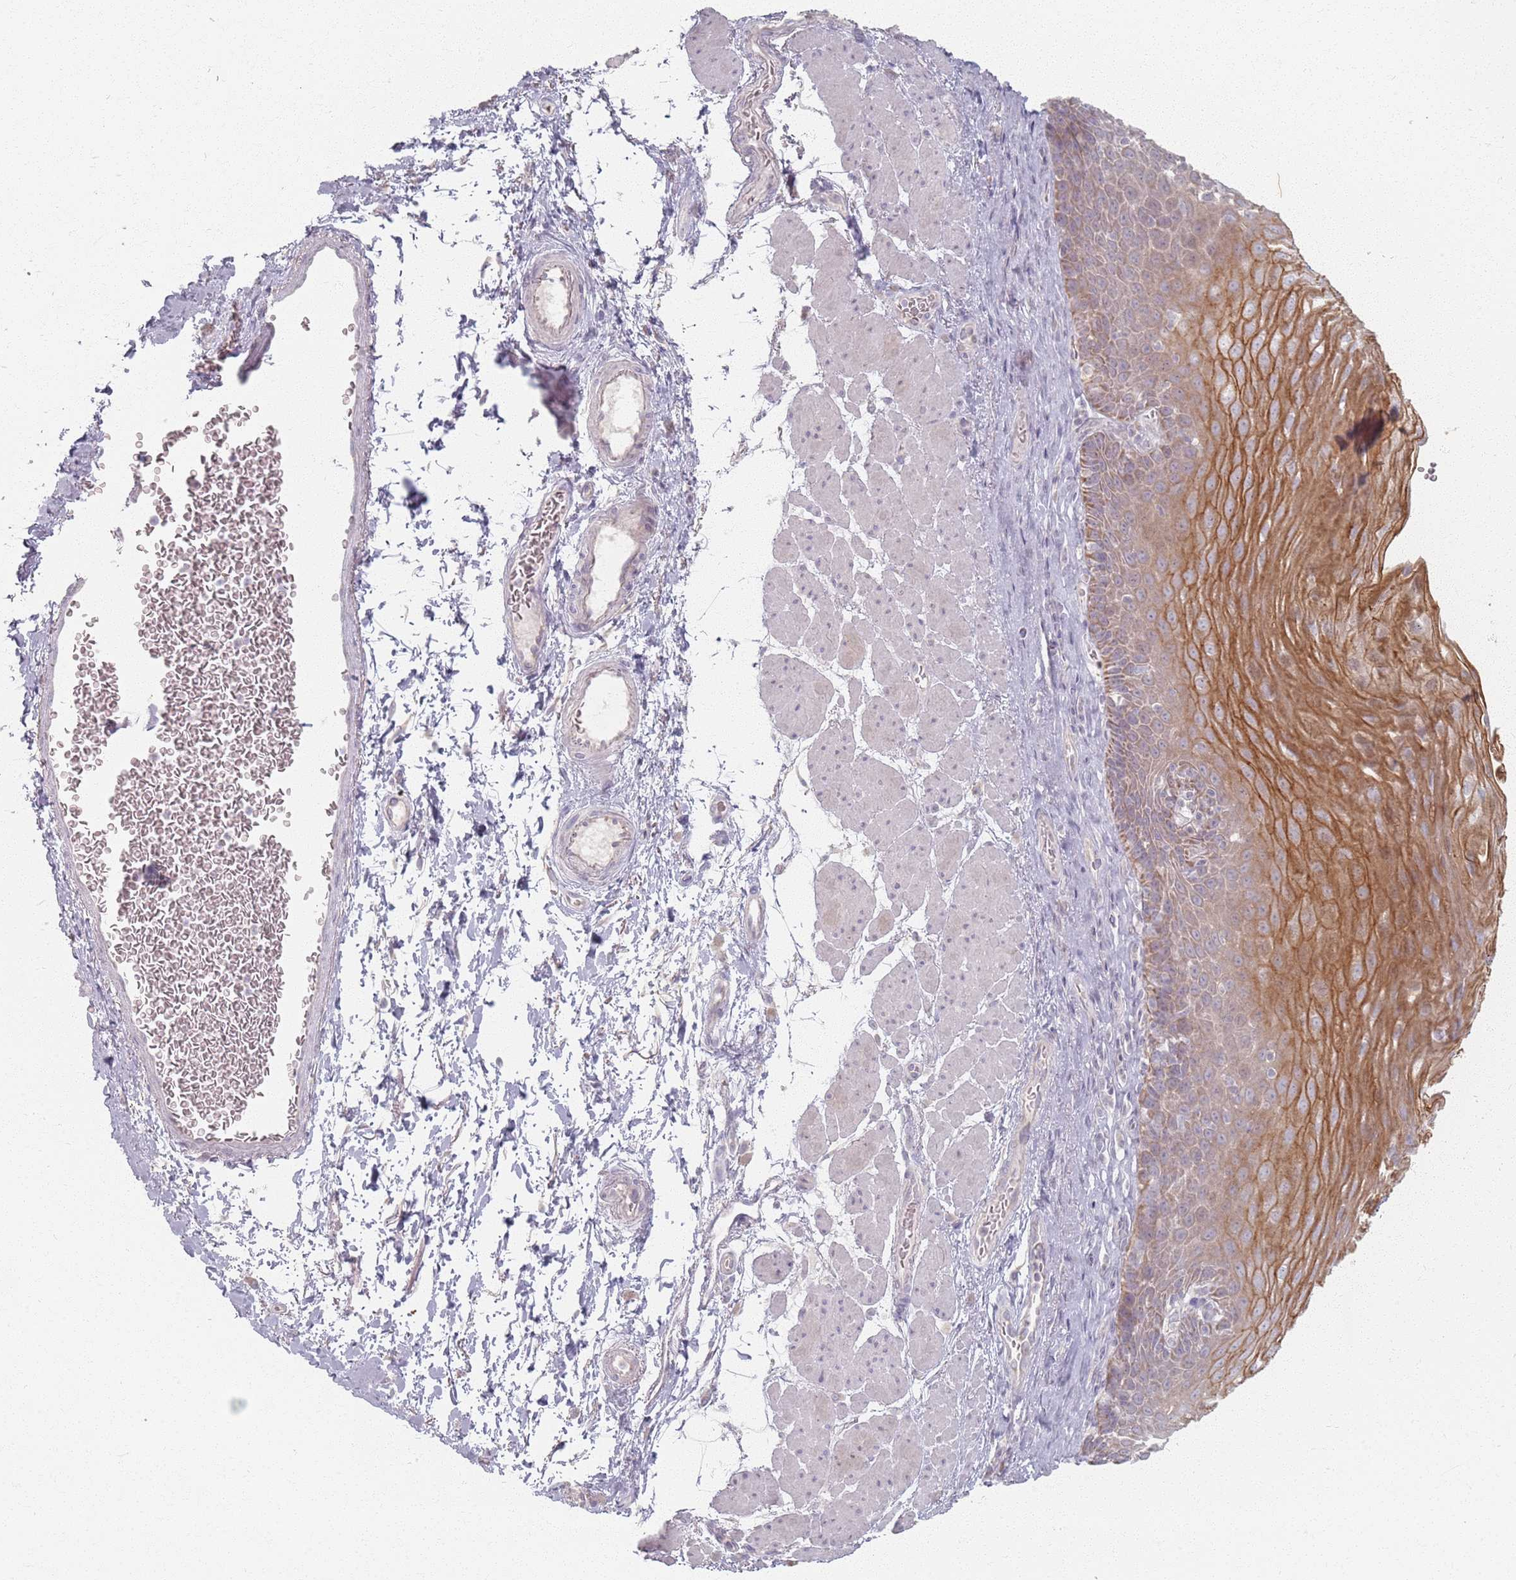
{"staining": {"intensity": "moderate", "quantity": "25%-75%", "location": "cytoplasmic/membranous"}, "tissue": "esophagus", "cell_type": "Squamous epithelial cells", "image_type": "normal", "snomed": [{"axis": "morphology", "description": "Normal tissue, NOS"}, {"axis": "topography", "description": "Esophagus"}], "caption": "Immunohistochemistry (IHC) (DAB (3,3'-diaminobenzidine)) staining of normal esophagus demonstrates moderate cytoplasmic/membranous protein positivity in approximately 25%-75% of squamous epithelial cells.", "gene": "PKD2L2", "patient": {"sex": "female", "age": 66}}